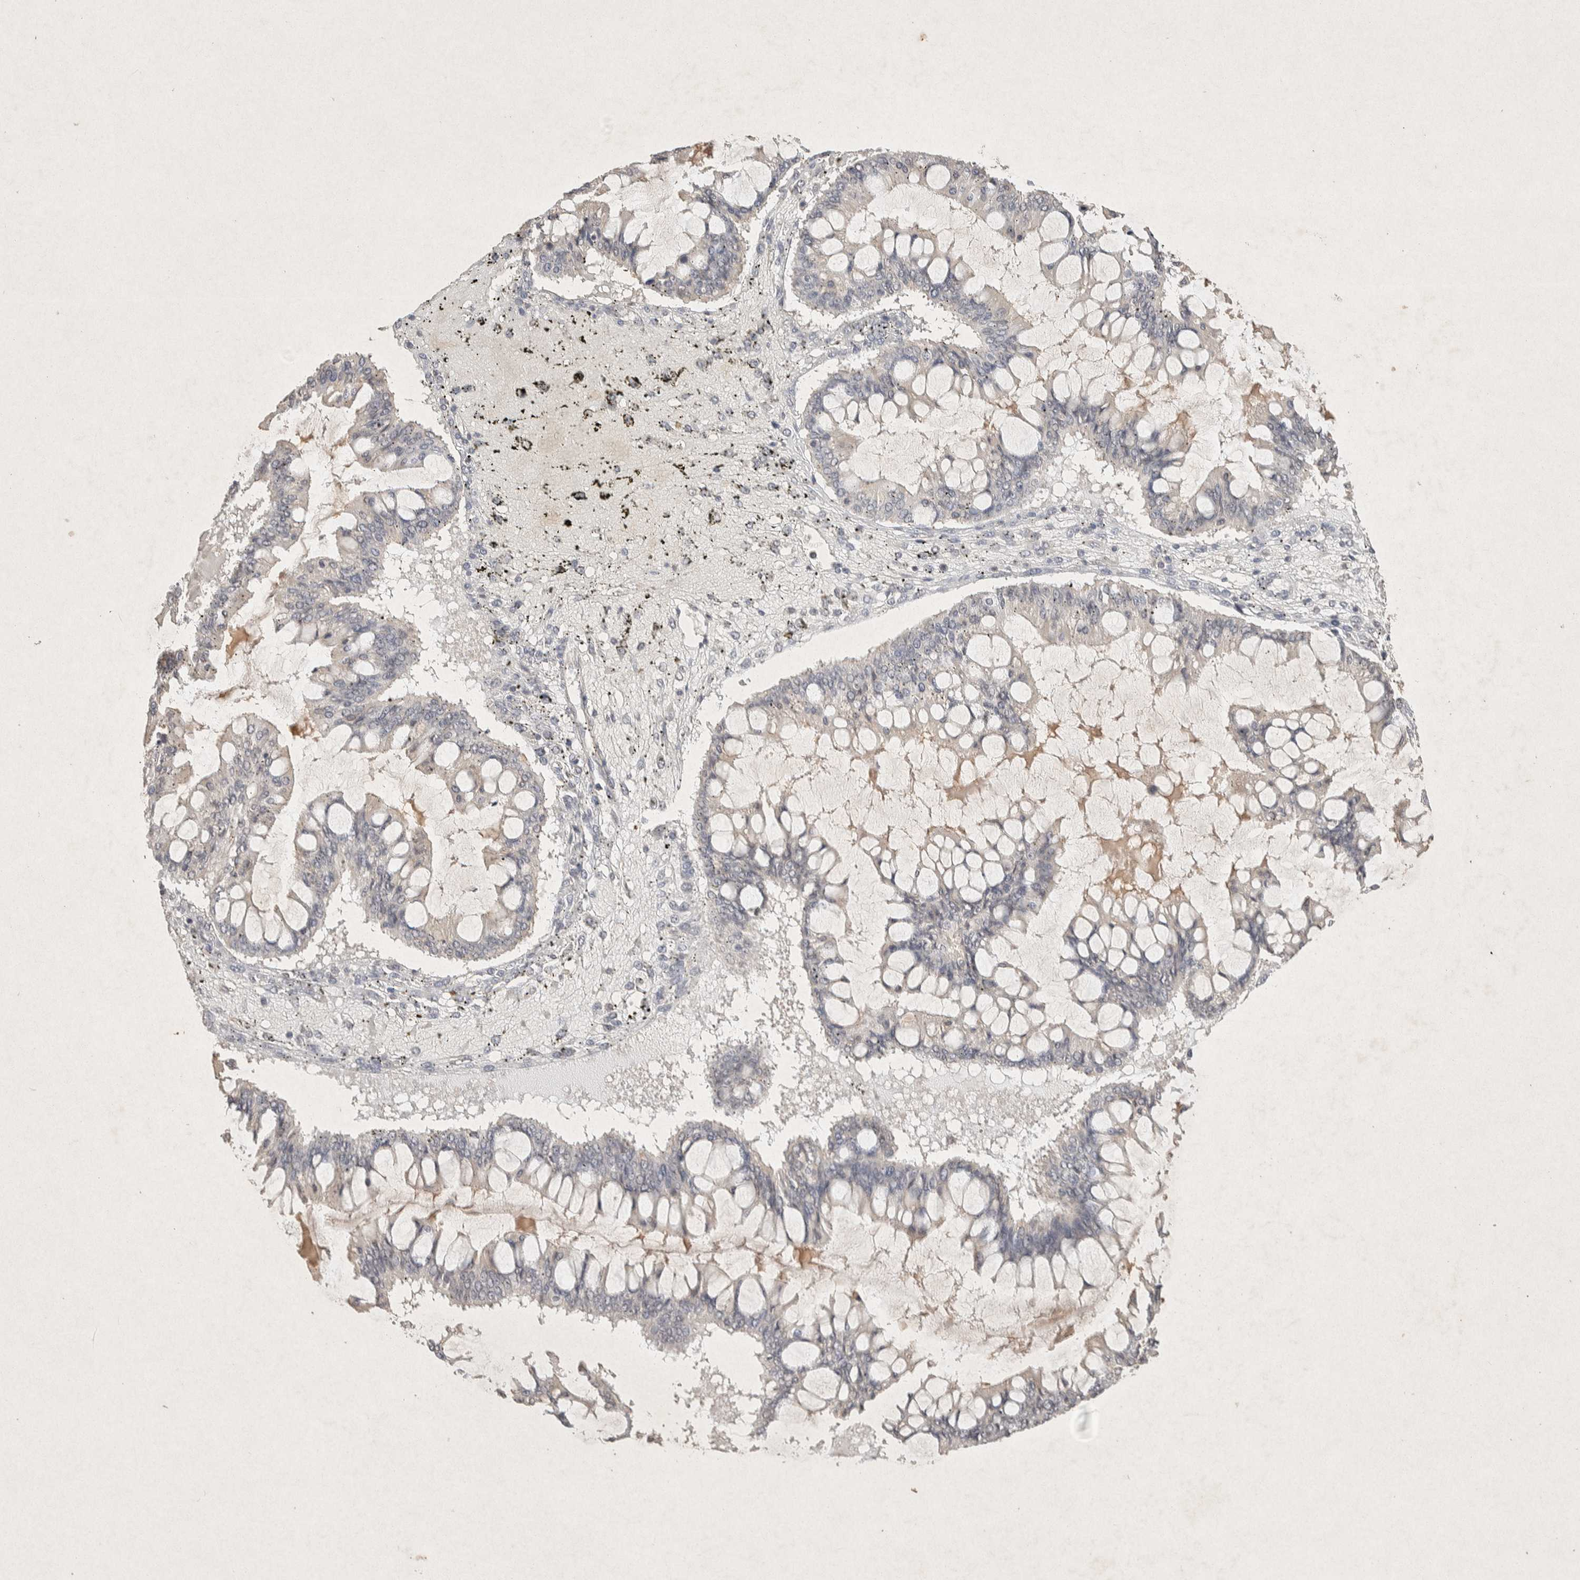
{"staining": {"intensity": "negative", "quantity": "none", "location": "none"}, "tissue": "ovarian cancer", "cell_type": "Tumor cells", "image_type": "cancer", "snomed": [{"axis": "morphology", "description": "Cystadenocarcinoma, mucinous, NOS"}, {"axis": "topography", "description": "Ovary"}], "caption": "An immunohistochemistry image of ovarian cancer (mucinous cystadenocarcinoma) is shown. There is no staining in tumor cells of ovarian cancer (mucinous cystadenocarcinoma).", "gene": "RAC2", "patient": {"sex": "female", "age": 73}}